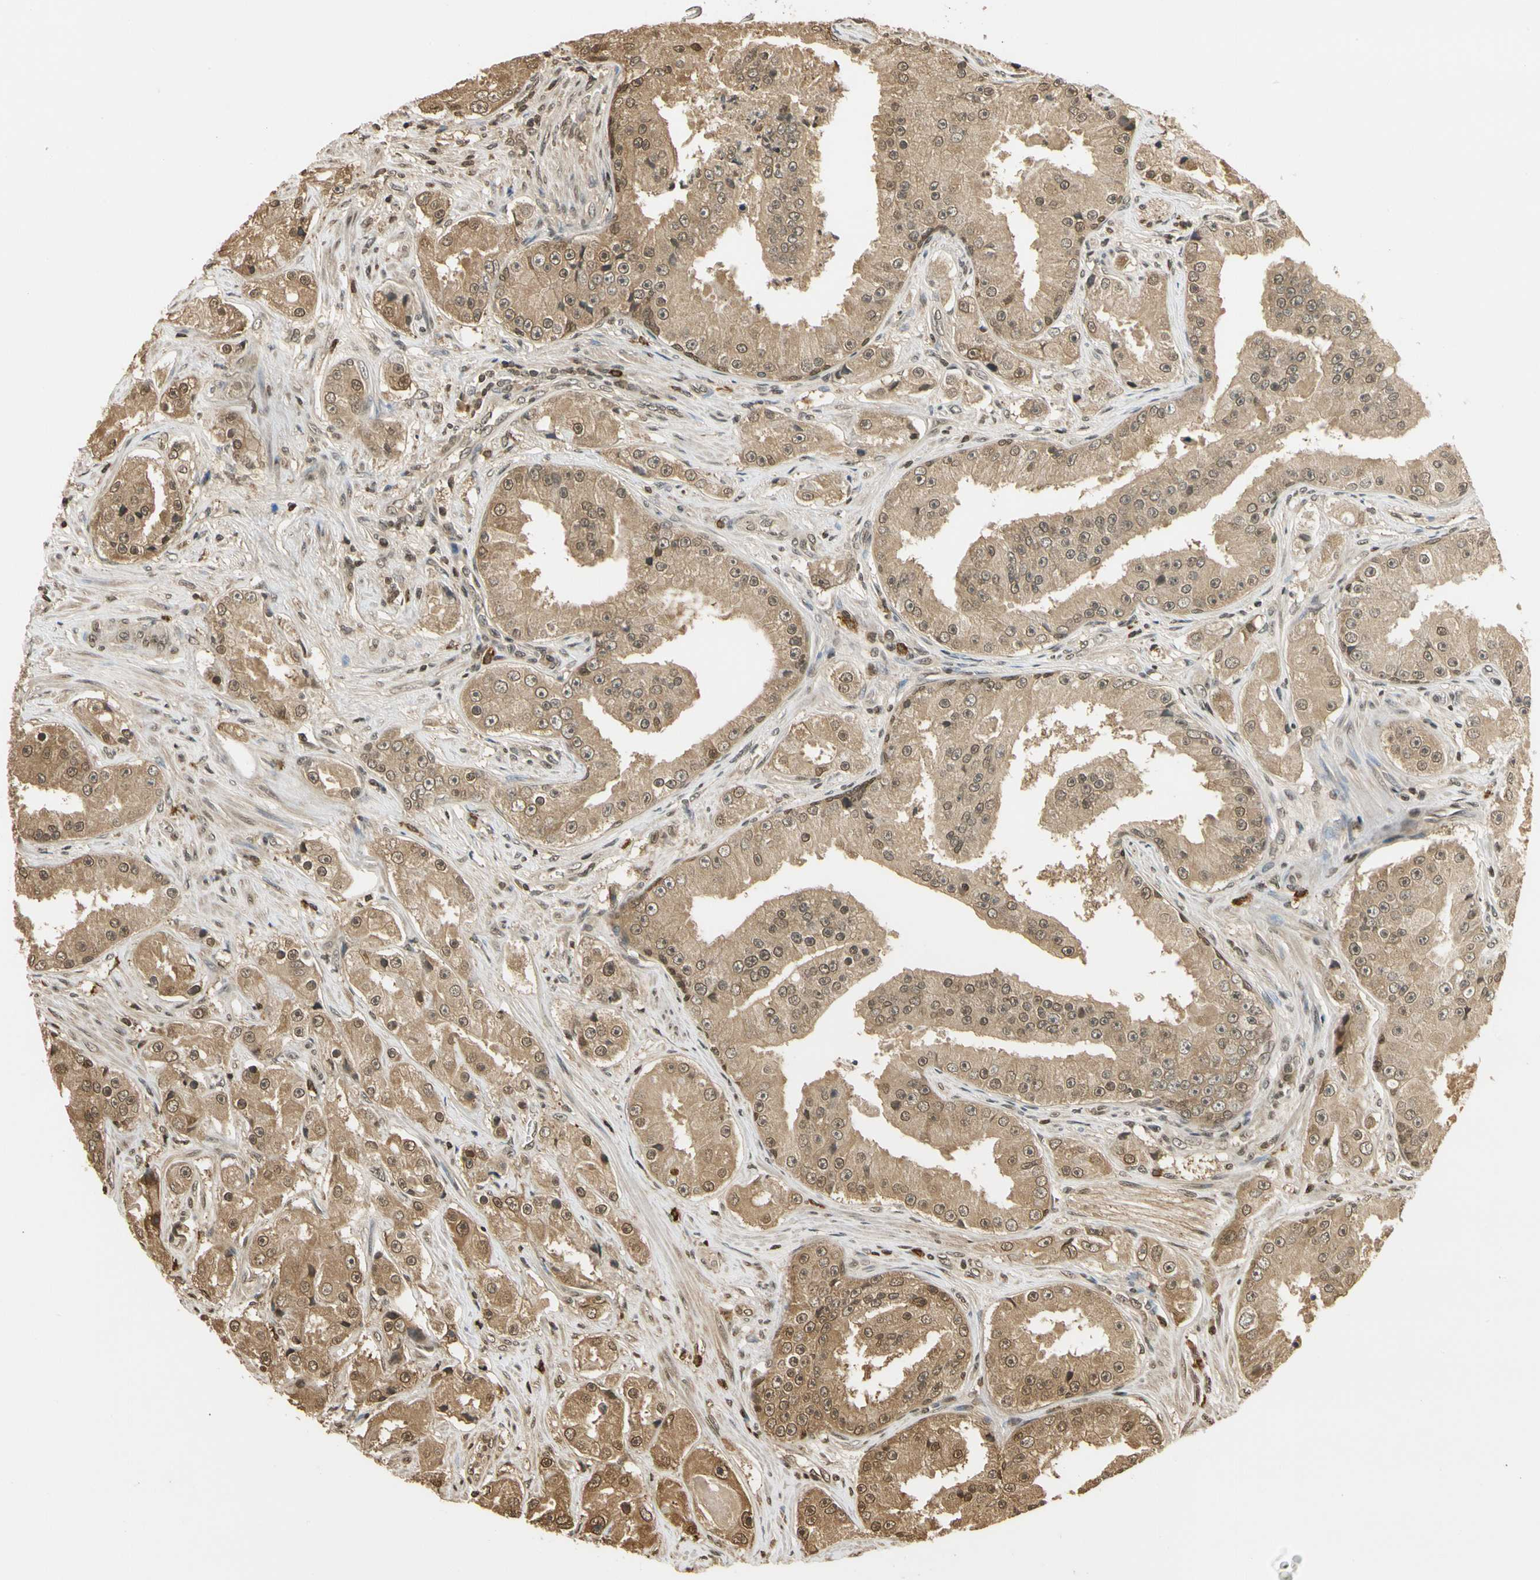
{"staining": {"intensity": "weak", "quantity": ">75%", "location": "cytoplasmic/membranous,nuclear"}, "tissue": "prostate cancer", "cell_type": "Tumor cells", "image_type": "cancer", "snomed": [{"axis": "morphology", "description": "Adenocarcinoma, High grade"}, {"axis": "topography", "description": "Prostate"}], "caption": "Human prostate high-grade adenocarcinoma stained with a brown dye displays weak cytoplasmic/membranous and nuclear positive expression in approximately >75% of tumor cells.", "gene": "SOD1", "patient": {"sex": "male", "age": 73}}